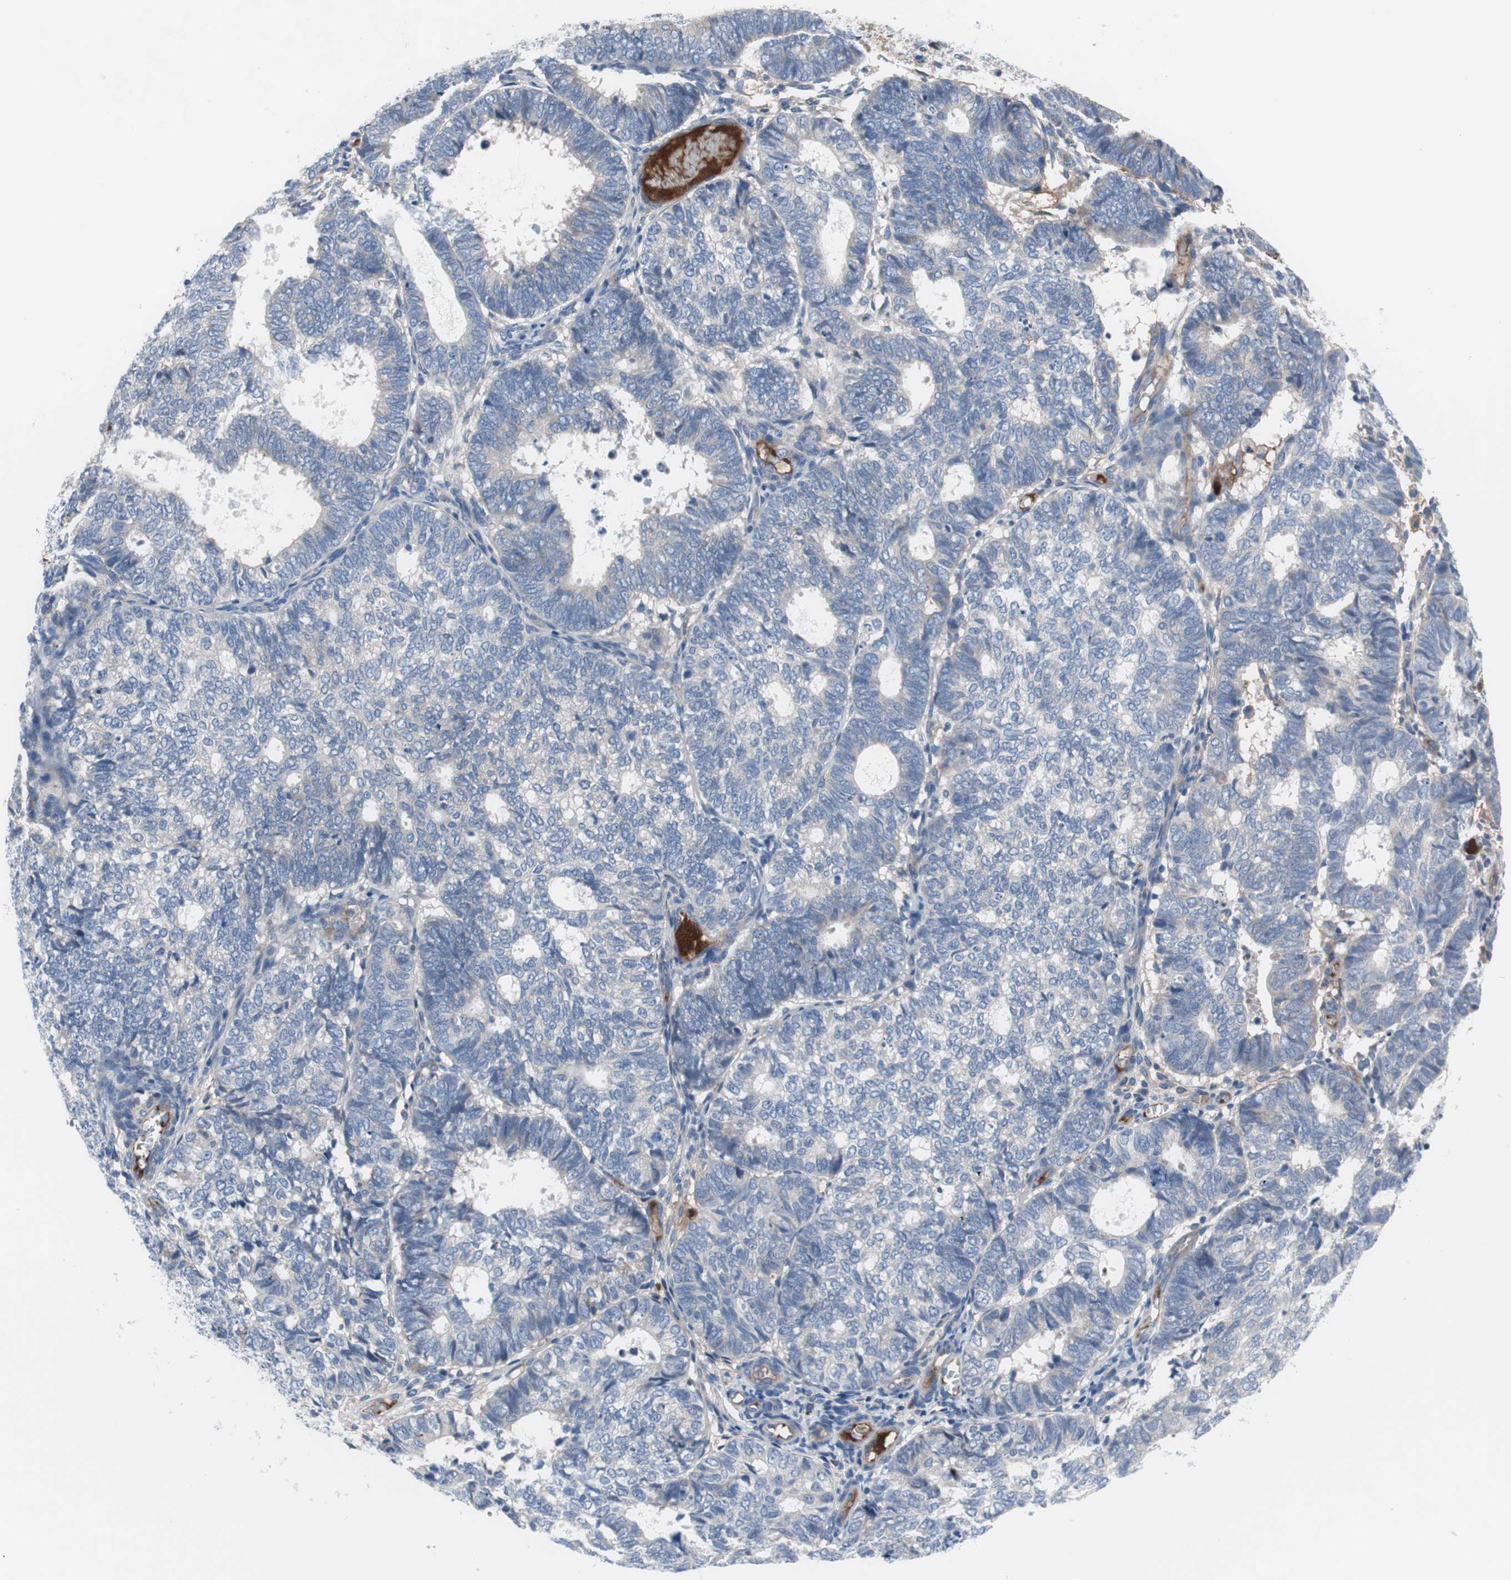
{"staining": {"intensity": "negative", "quantity": "none", "location": "none"}, "tissue": "endometrial cancer", "cell_type": "Tumor cells", "image_type": "cancer", "snomed": [{"axis": "morphology", "description": "Adenocarcinoma, NOS"}, {"axis": "topography", "description": "Uterus"}], "caption": "Immunohistochemistry (IHC) image of endometrial cancer stained for a protein (brown), which shows no staining in tumor cells.", "gene": "KANSL1", "patient": {"sex": "female", "age": 60}}